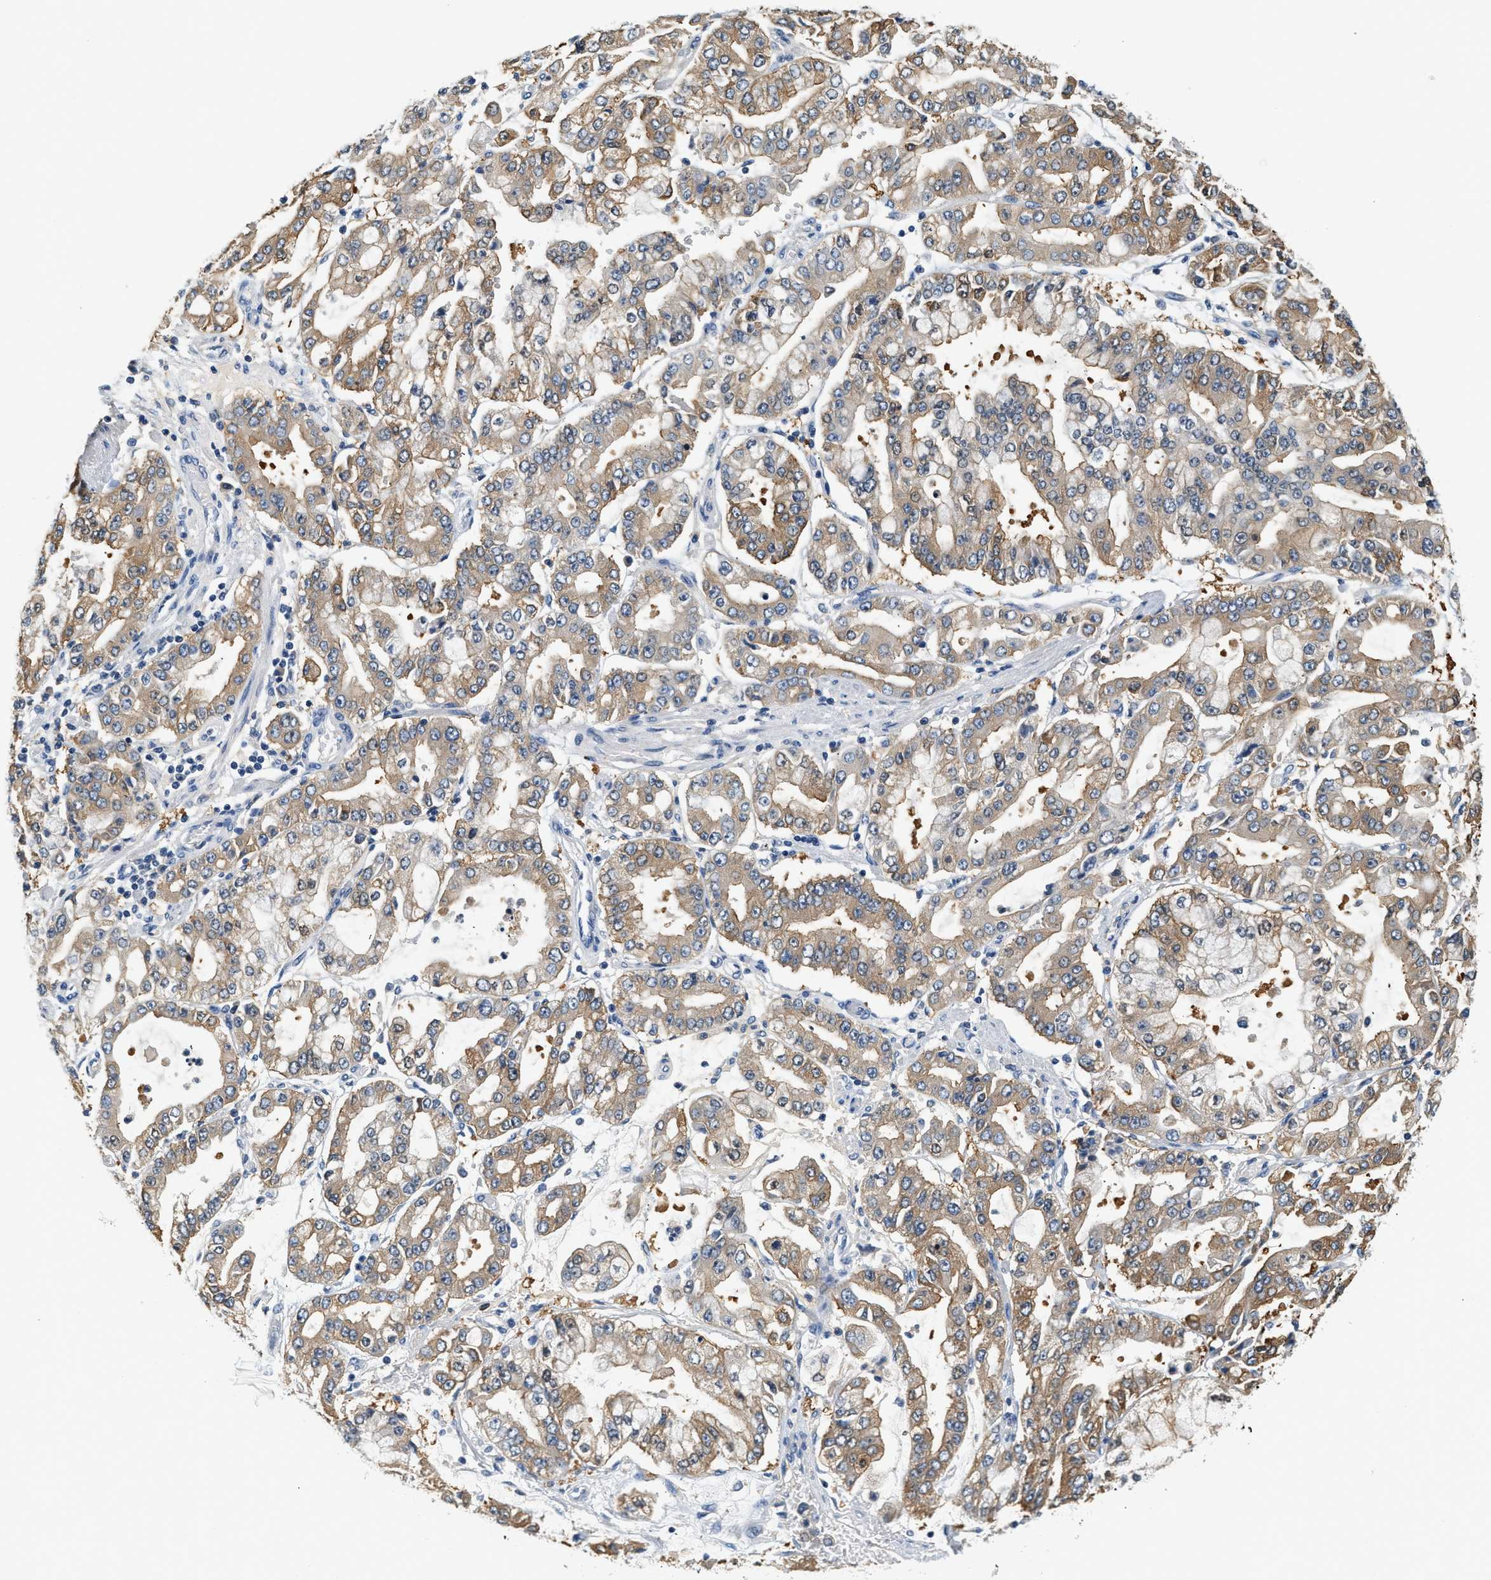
{"staining": {"intensity": "moderate", "quantity": ">75%", "location": "cytoplasmic/membranous"}, "tissue": "stomach cancer", "cell_type": "Tumor cells", "image_type": "cancer", "snomed": [{"axis": "morphology", "description": "Adenocarcinoma, NOS"}, {"axis": "topography", "description": "Stomach"}], "caption": "Protein positivity by immunohistochemistry displays moderate cytoplasmic/membranous staining in approximately >75% of tumor cells in stomach adenocarcinoma.", "gene": "SLC35E1", "patient": {"sex": "male", "age": 76}}